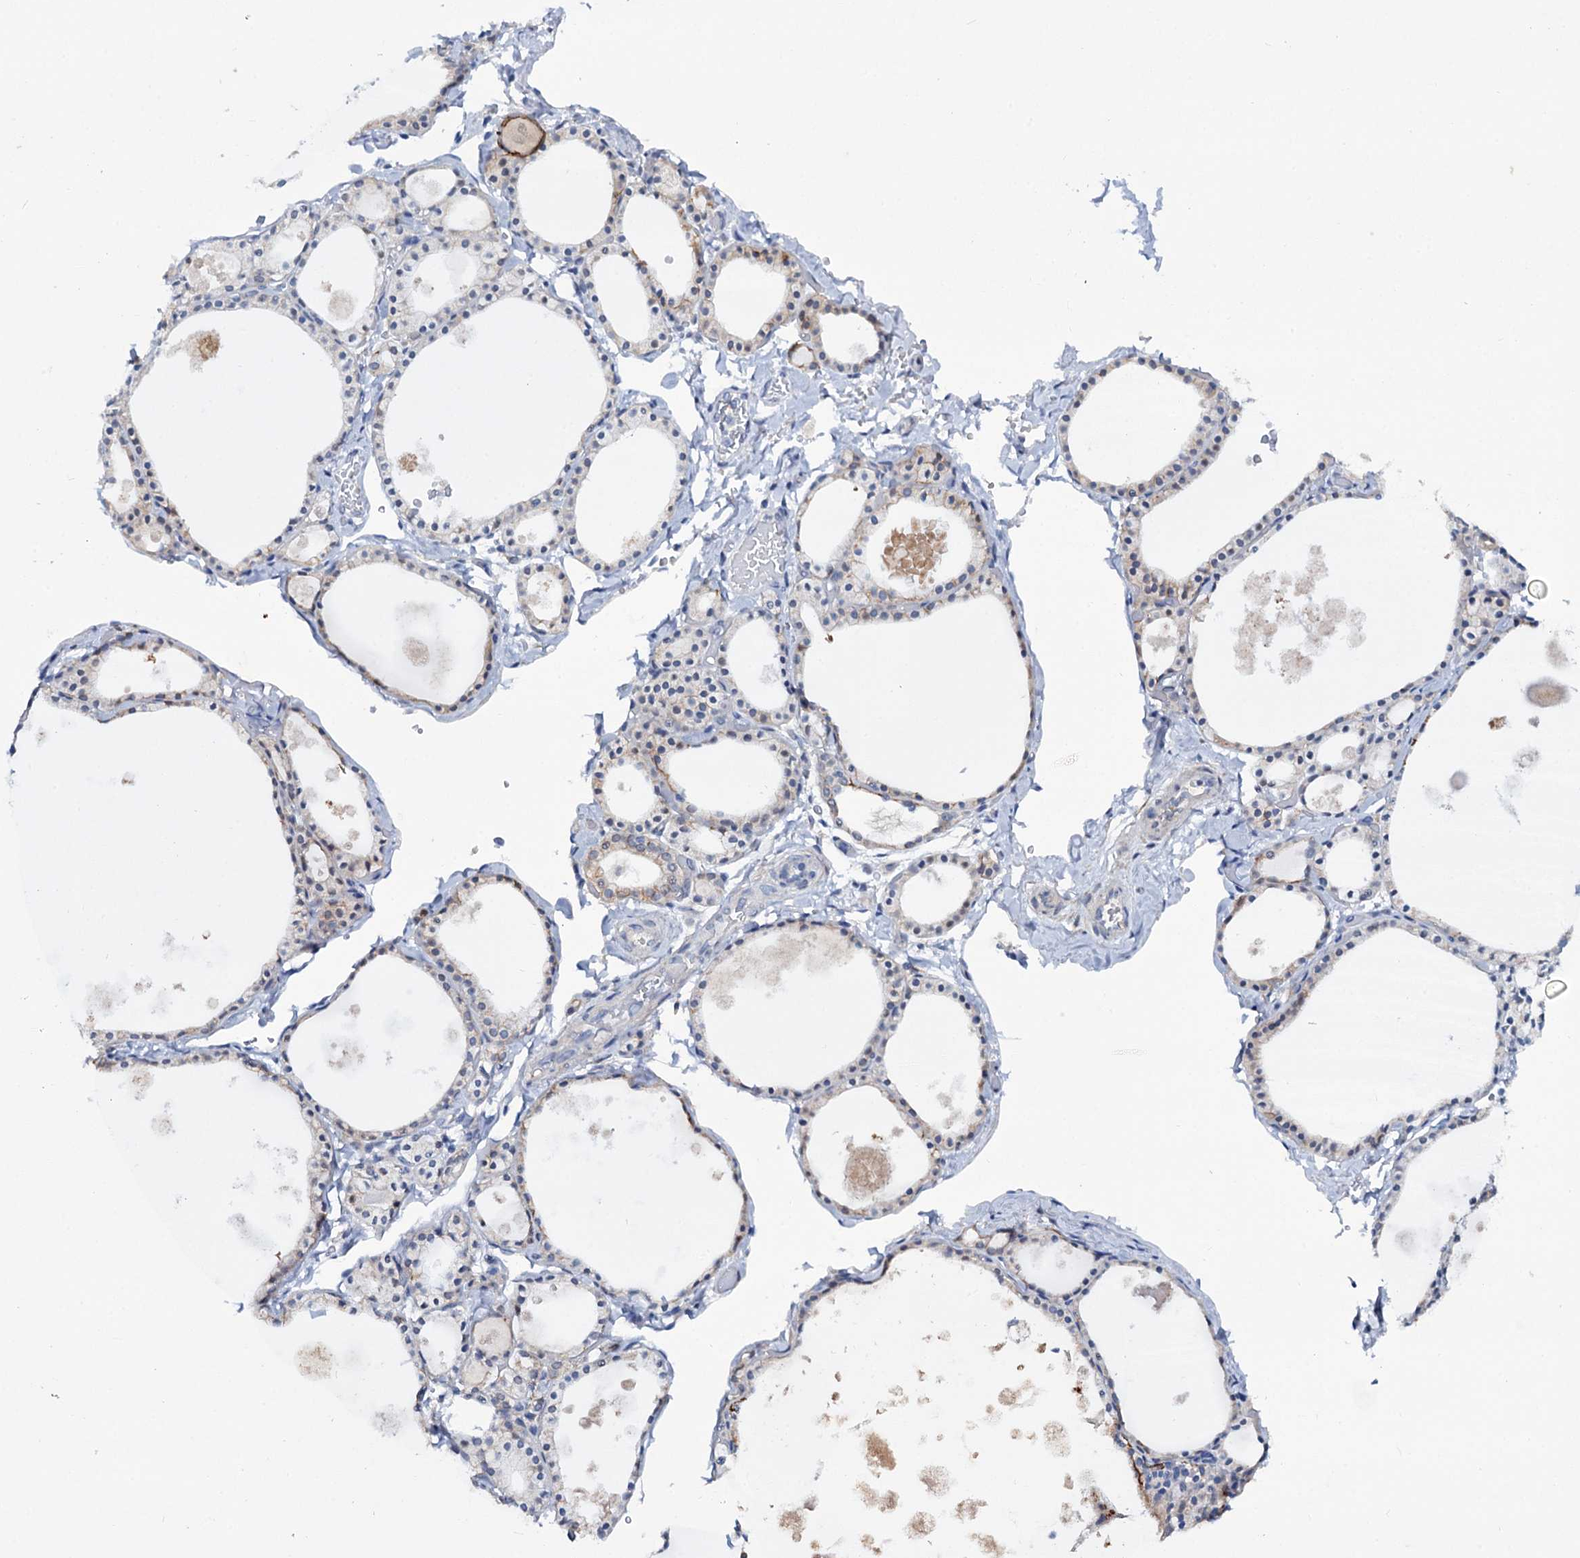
{"staining": {"intensity": "moderate", "quantity": "25%-75%", "location": "cytoplasmic/membranous"}, "tissue": "thyroid gland", "cell_type": "Glandular cells", "image_type": "normal", "snomed": [{"axis": "morphology", "description": "Normal tissue, NOS"}, {"axis": "topography", "description": "Thyroid gland"}], "caption": "Immunohistochemical staining of normal human thyroid gland demonstrates 25%-75% levels of moderate cytoplasmic/membranous protein positivity in about 25%-75% of glandular cells.", "gene": "MID1IP1", "patient": {"sex": "male", "age": 56}}